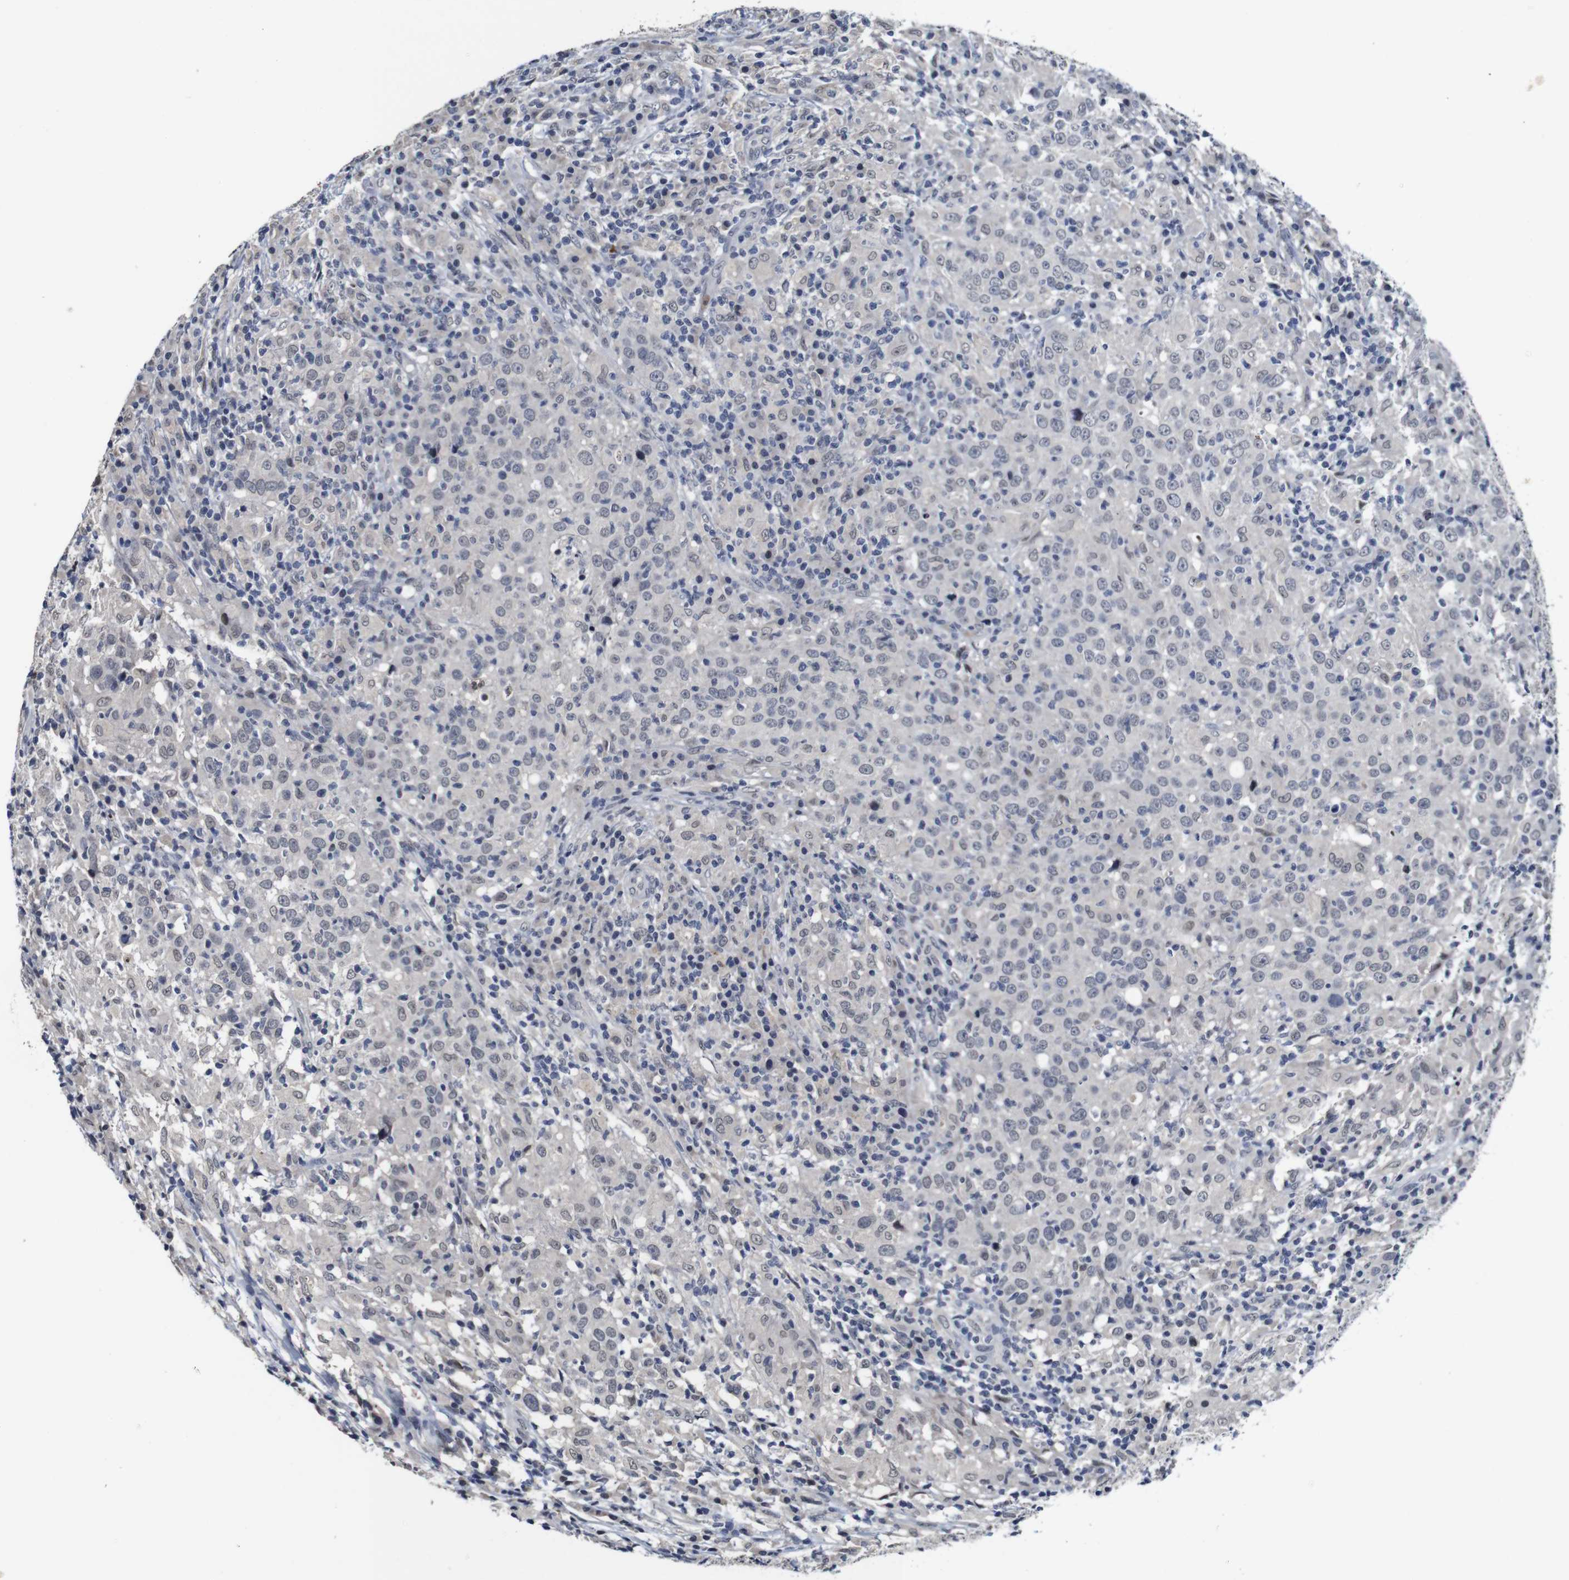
{"staining": {"intensity": "negative", "quantity": "none", "location": "none"}, "tissue": "head and neck cancer", "cell_type": "Tumor cells", "image_type": "cancer", "snomed": [{"axis": "morphology", "description": "Adenocarcinoma, NOS"}, {"axis": "topography", "description": "Salivary gland"}, {"axis": "topography", "description": "Head-Neck"}], "caption": "Immunohistochemical staining of human adenocarcinoma (head and neck) demonstrates no significant positivity in tumor cells. (Brightfield microscopy of DAB (3,3'-diaminobenzidine) immunohistochemistry at high magnification).", "gene": "NTRK3", "patient": {"sex": "female", "age": 65}}